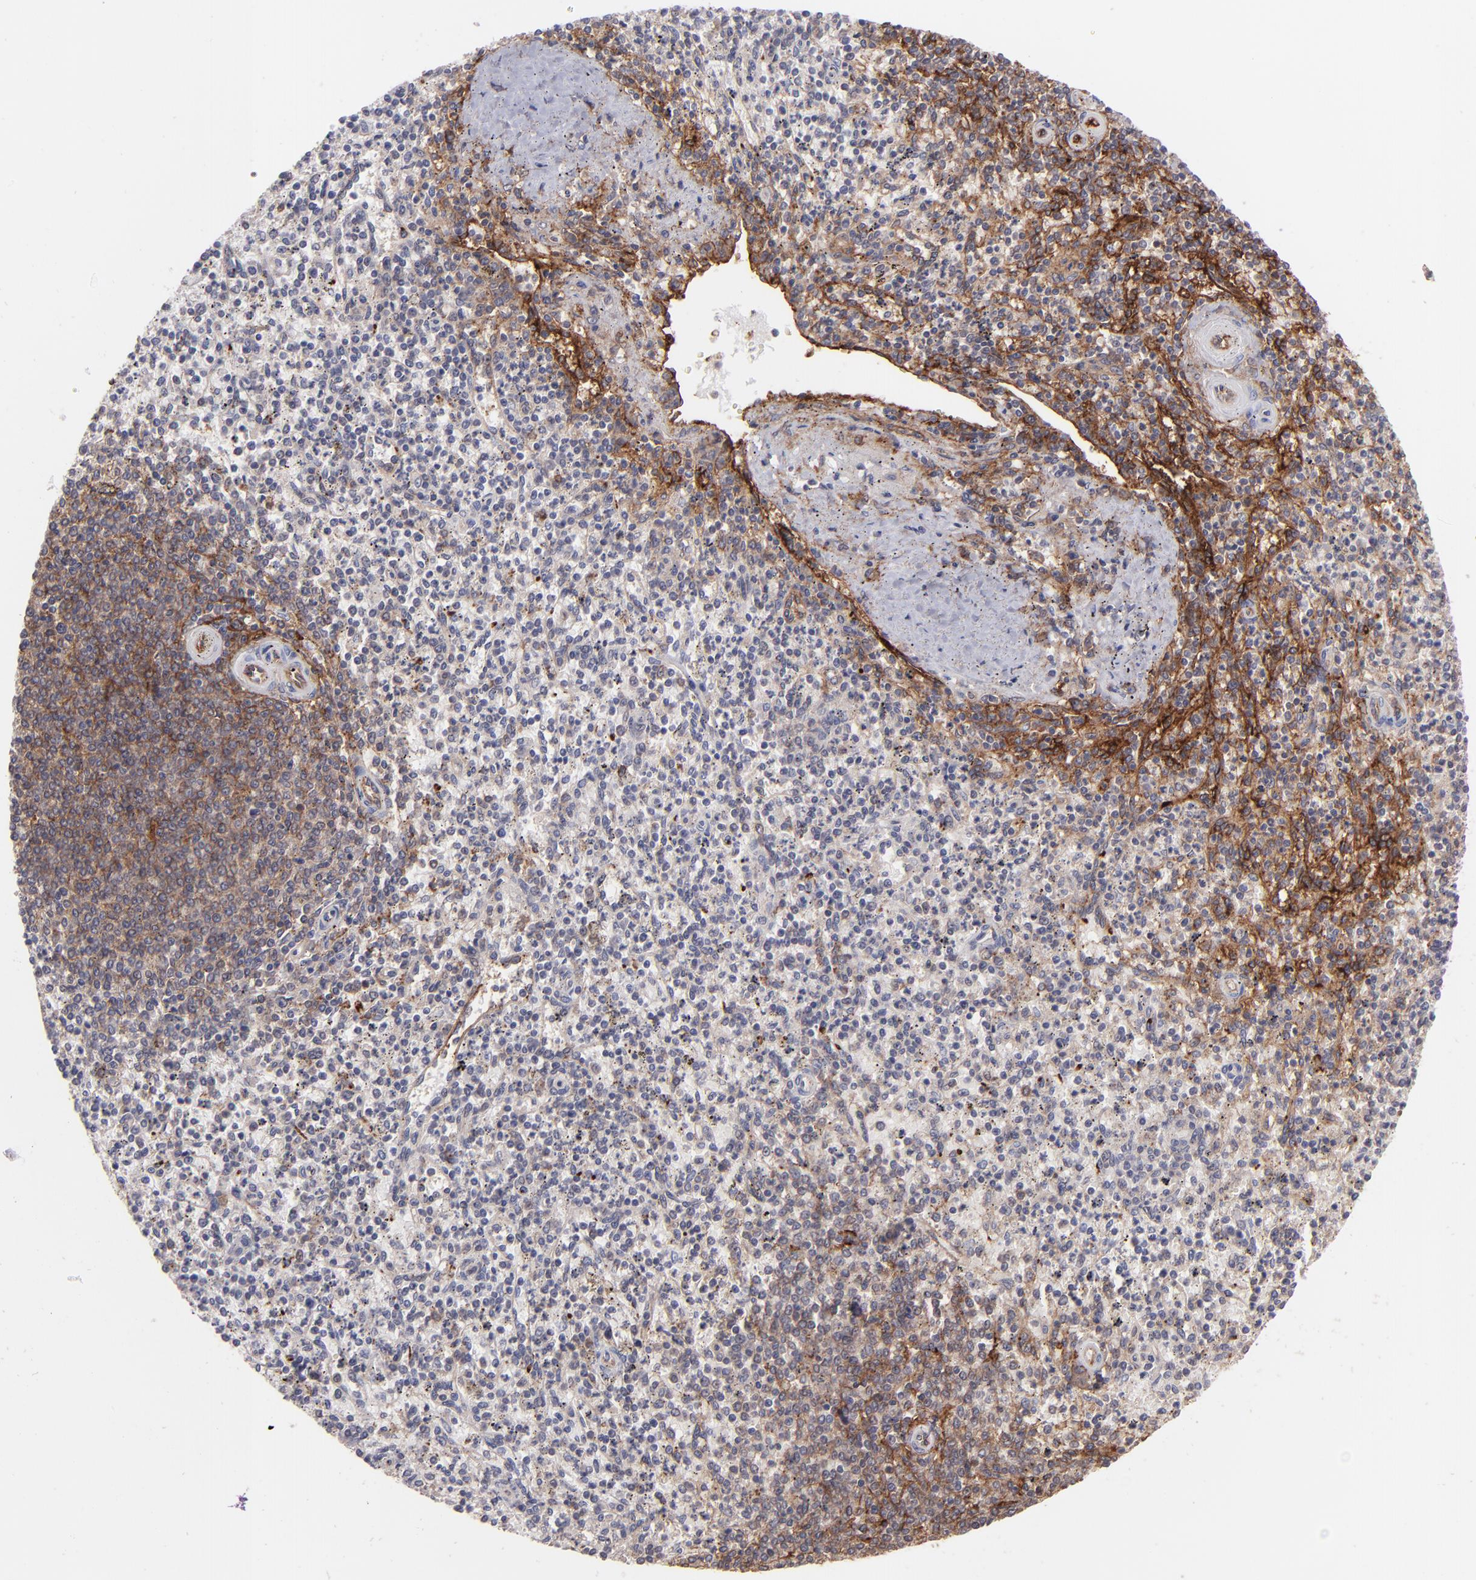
{"staining": {"intensity": "moderate", "quantity": "25%-75%", "location": "cytoplasmic/membranous"}, "tissue": "spleen", "cell_type": "Cells in red pulp", "image_type": "normal", "snomed": [{"axis": "morphology", "description": "Normal tissue, NOS"}, {"axis": "topography", "description": "Spleen"}], "caption": "This photomicrograph demonstrates IHC staining of normal spleen, with medium moderate cytoplasmic/membranous staining in approximately 25%-75% of cells in red pulp.", "gene": "ICAM1", "patient": {"sex": "male", "age": 72}}